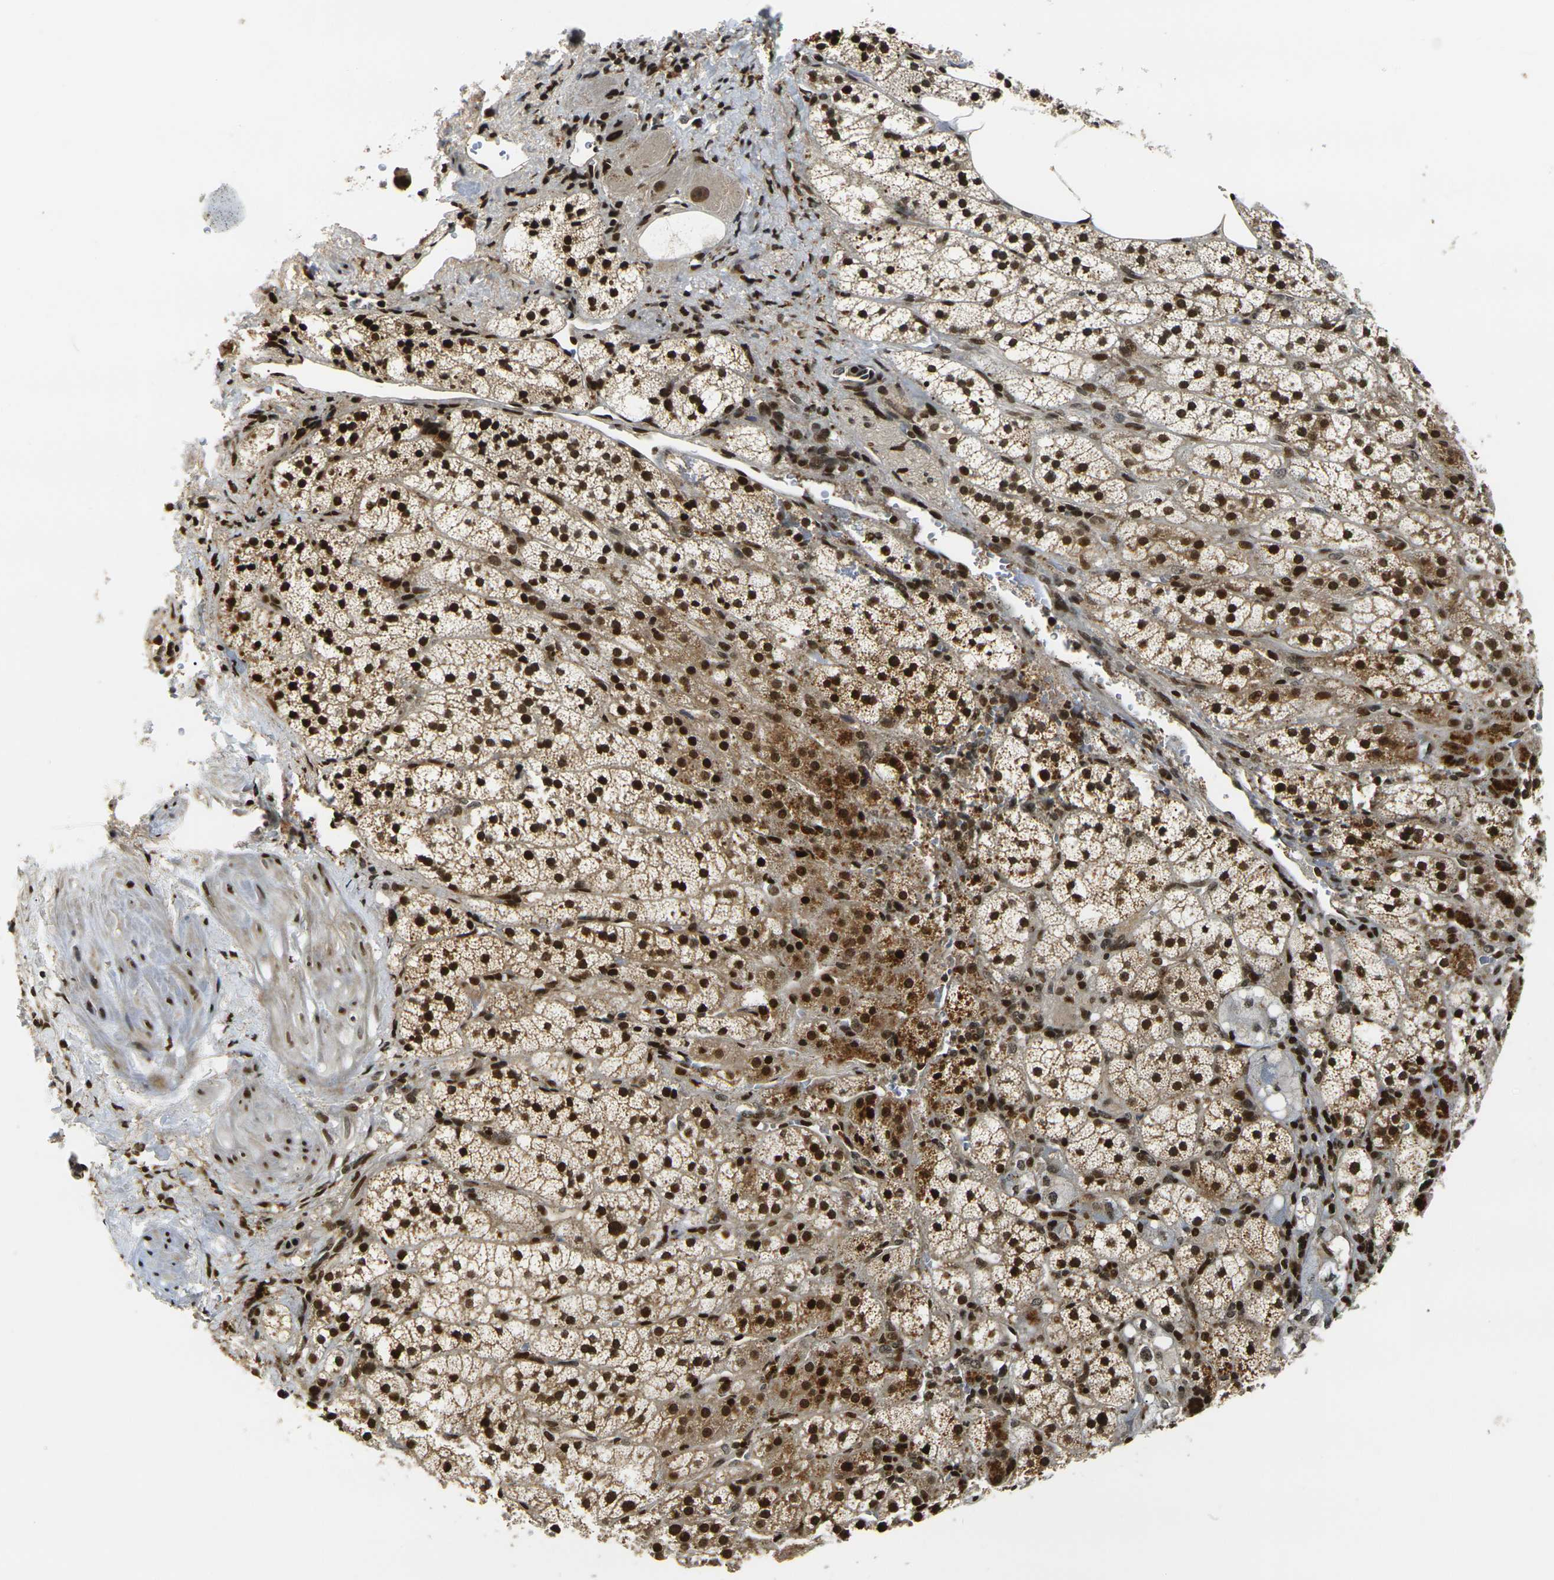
{"staining": {"intensity": "strong", "quantity": ">75%", "location": "cytoplasmic/membranous,nuclear"}, "tissue": "adrenal gland", "cell_type": "Glandular cells", "image_type": "normal", "snomed": [{"axis": "morphology", "description": "Normal tissue, NOS"}, {"axis": "topography", "description": "Adrenal gland"}], "caption": "Protein expression analysis of unremarkable adrenal gland displays strong cytoplasmic/membranous,nuclear staining in approximately >75% of glandular cells. Immunohistochemistry stains the protein of interest in brown and the nuclei are stained blue.", "gene": "ACTL6A", "patient": {"sex": "male", "age": 56}}